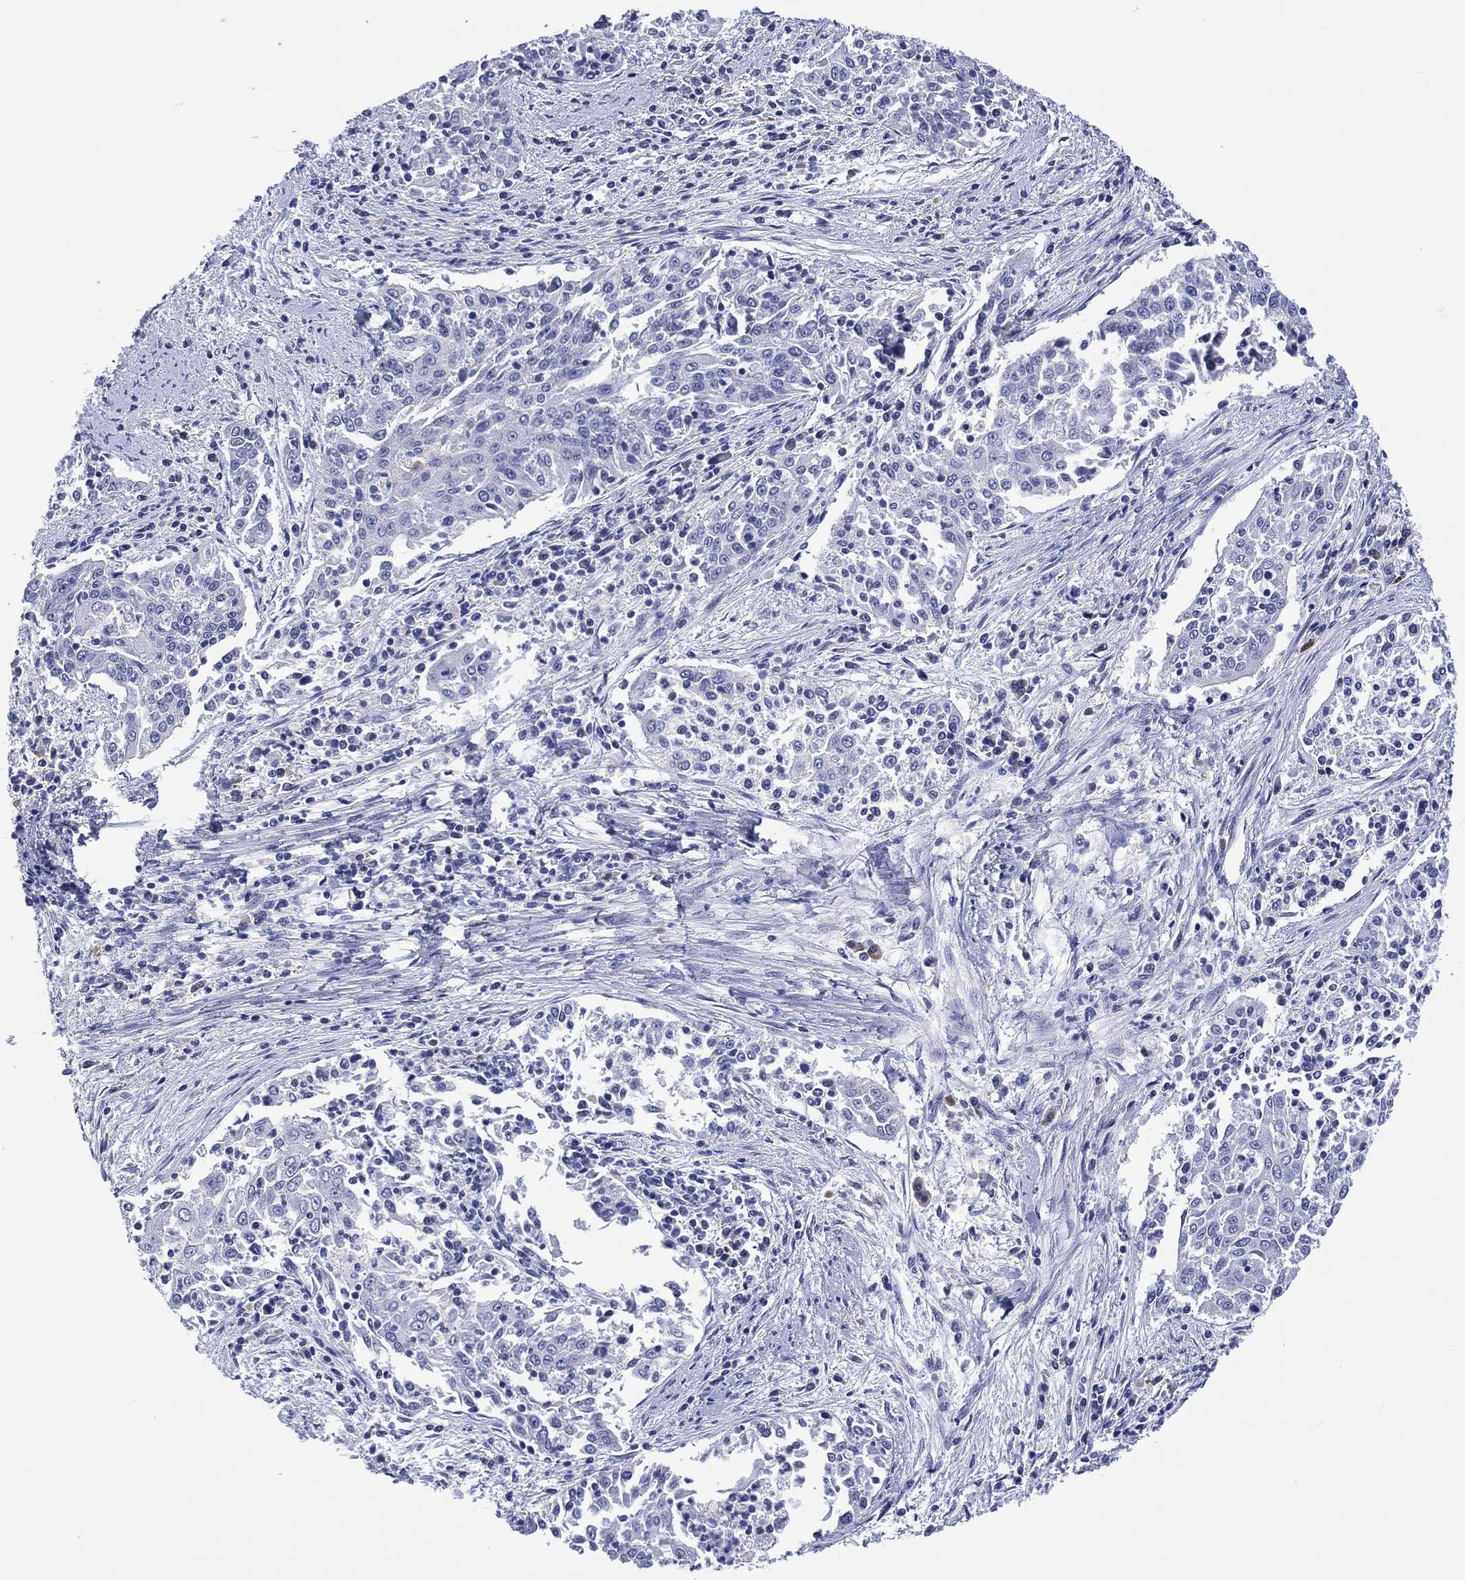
{"staining": {"intensity": "negative", "quantity": "none", "location": "none"}, "tissue": "cervical cancer", "cell_type": "Tumor cells", "image_type": "cancer", "snomed": [{"axis": "morphology", "description": "Squamous cell carcinoma, NOS"}, {"axis": "topography", "description": "Cervix"}], "caption": "This is an IHC histopathology image of cervical cancer (squamous cell carcinoma). There is no positivity in tumor cells.", "gene": "CLIP3", "patient": {"sex": "female", "age": 41}}